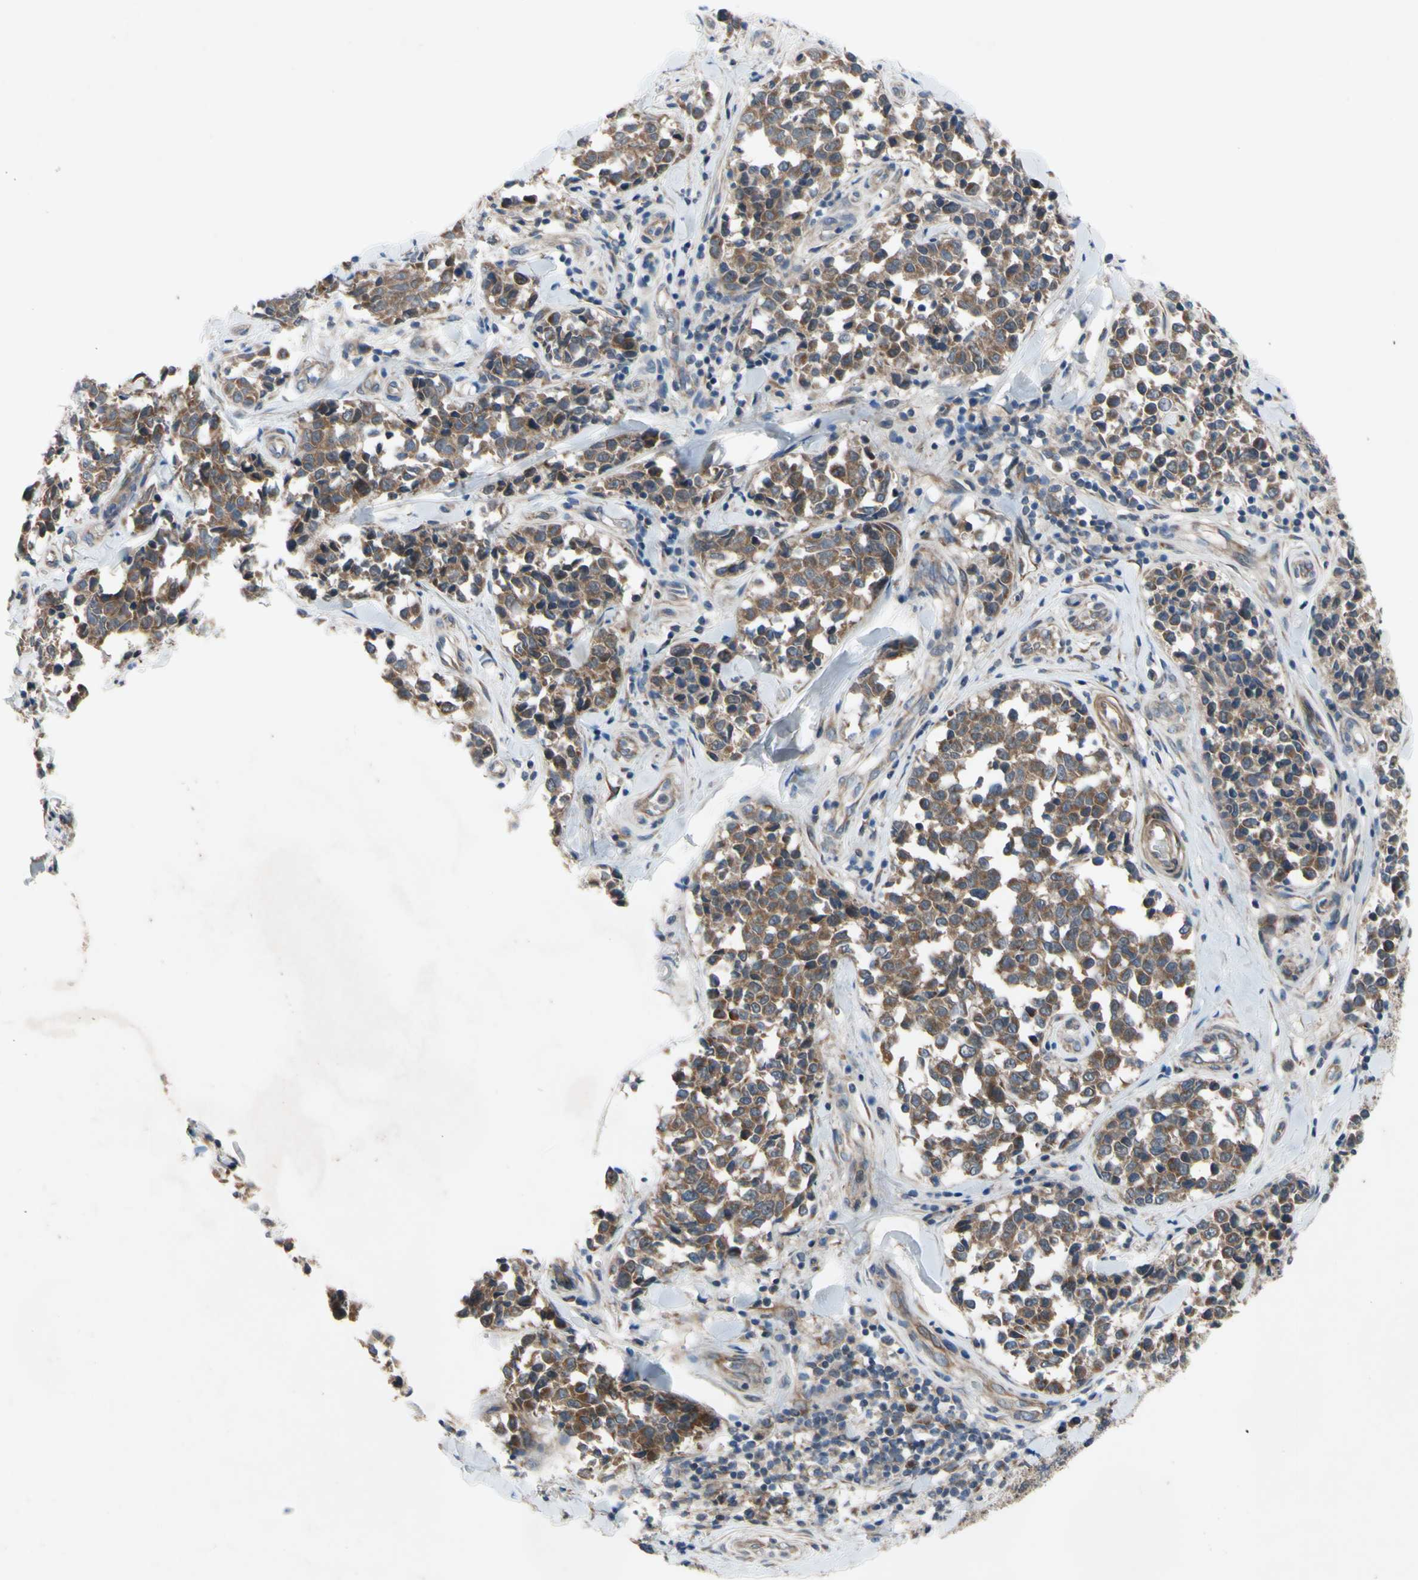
{"staining": {"intensity": "moderate", "quantity": ">75%", "location": "cytoplasmic/membranous"}, "tissue": "melanoma", "cell_type": "Tumor cells", "image_type": "cancer", "snomed": [{"axis": "morphology", "description": "Malignant melanoma, NOS"}, {"axis": "topography", "description": "Skin"}], "caption": "Immunohistochemistry image of human melanoma stained for a protein (brown), which shows medium levels of moderate cytoplasmic/membranous expression in approximately >75% of tumor cells.", "gene": "SVIL", "patient": {"sex": "female", "age": 64}}